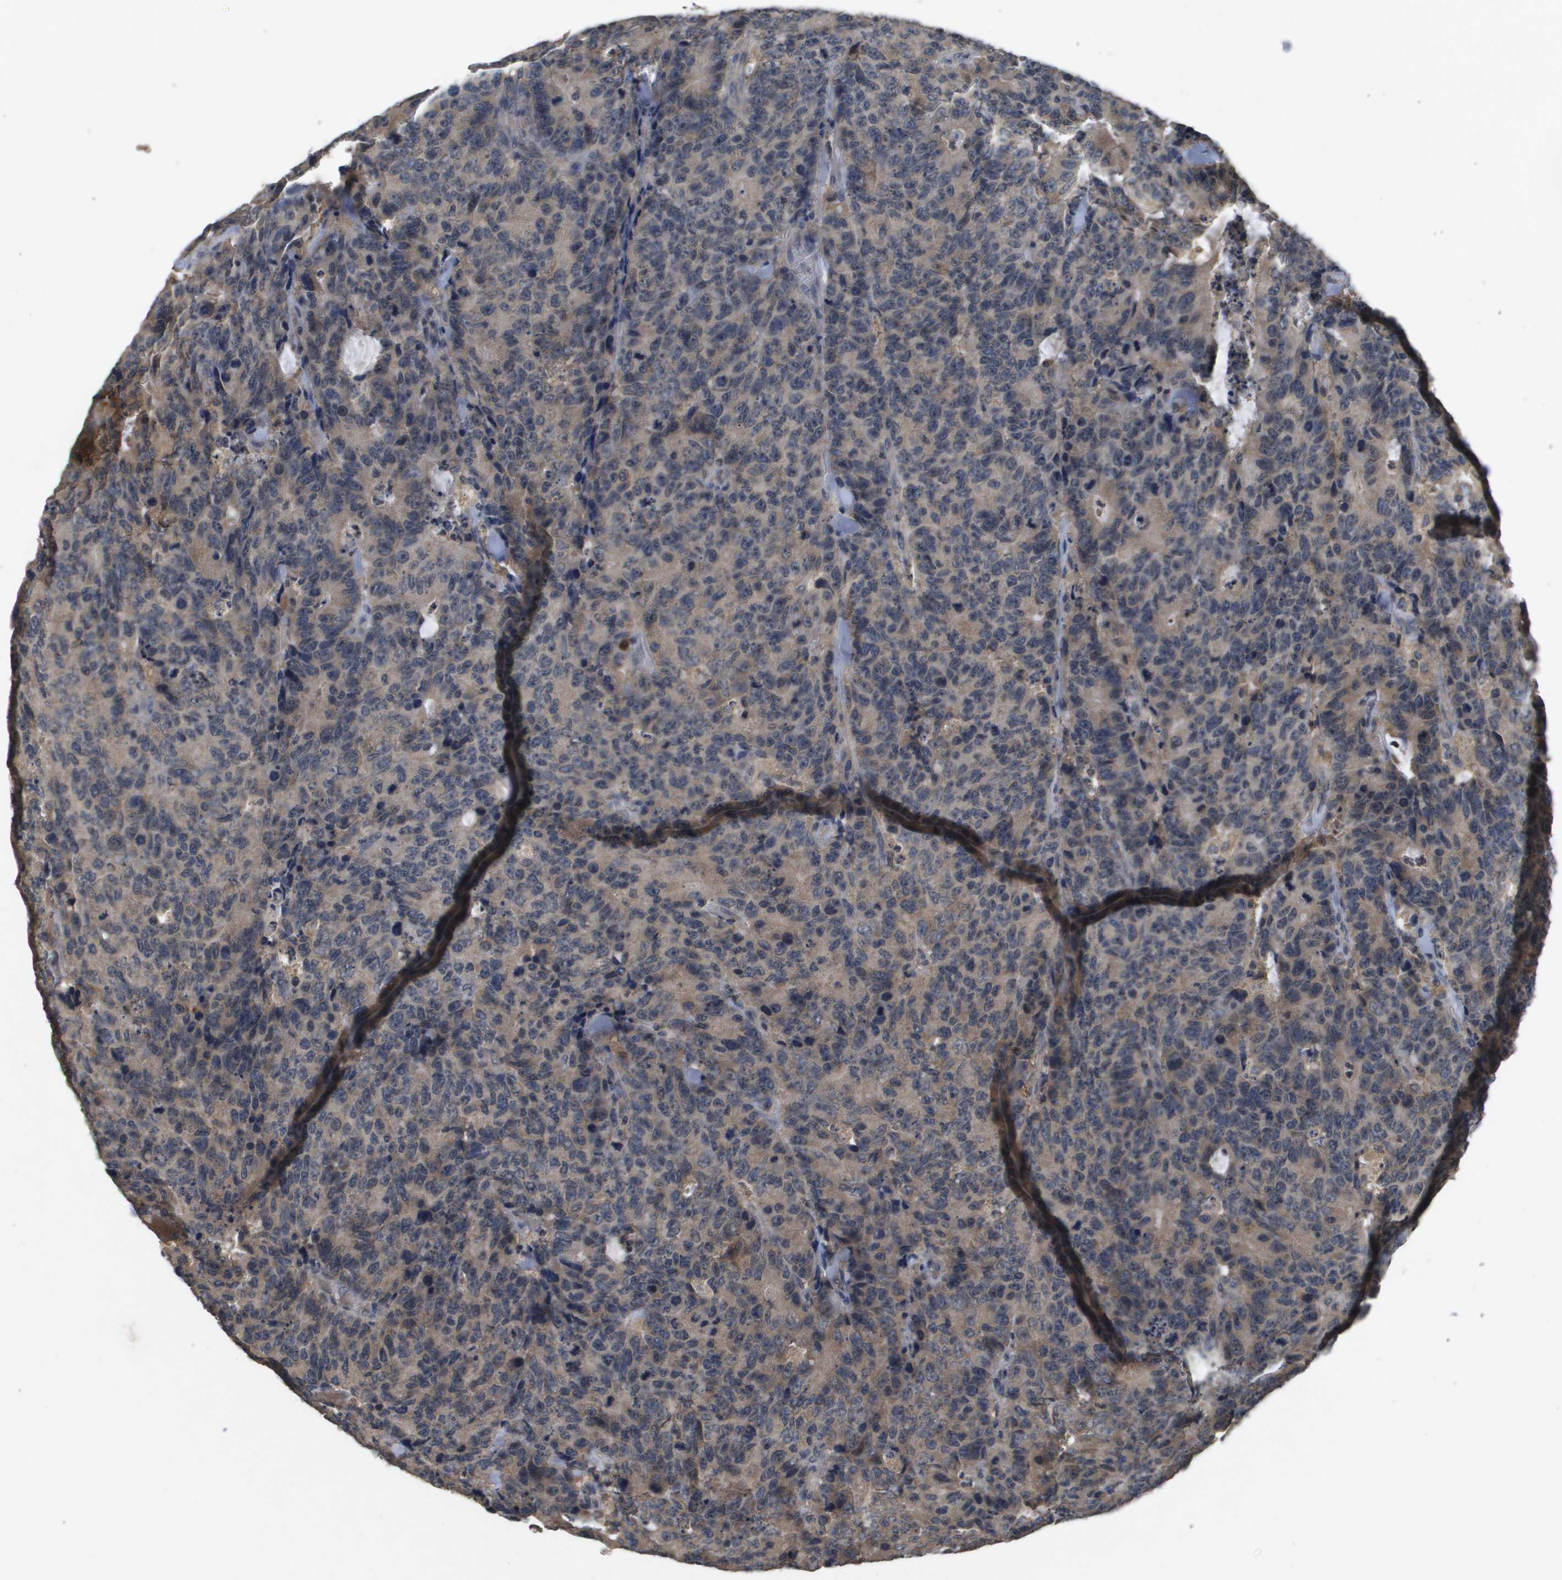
{"staining": {"intensity": "weak", "quantity": ">75%", "location": "cytoplasmic/membranous"}, "tissue": "colorectal cancer", "cell_type": "Tumor cells", "image_type": "cancer", "snomed": [{"axis": "morphology", "description": "Adenocarcinoma, NOS"}, {"axis": "topography", "description": "Colon"}], "caption": "Human adenocarcinoma (colorectal) stained with a brown dye demonstrates weak cytoplasmic/membranous positive expression in about >75% of tumor cells.", "gene": "PROC", "patient": {"sex": "female", "age": 86}}